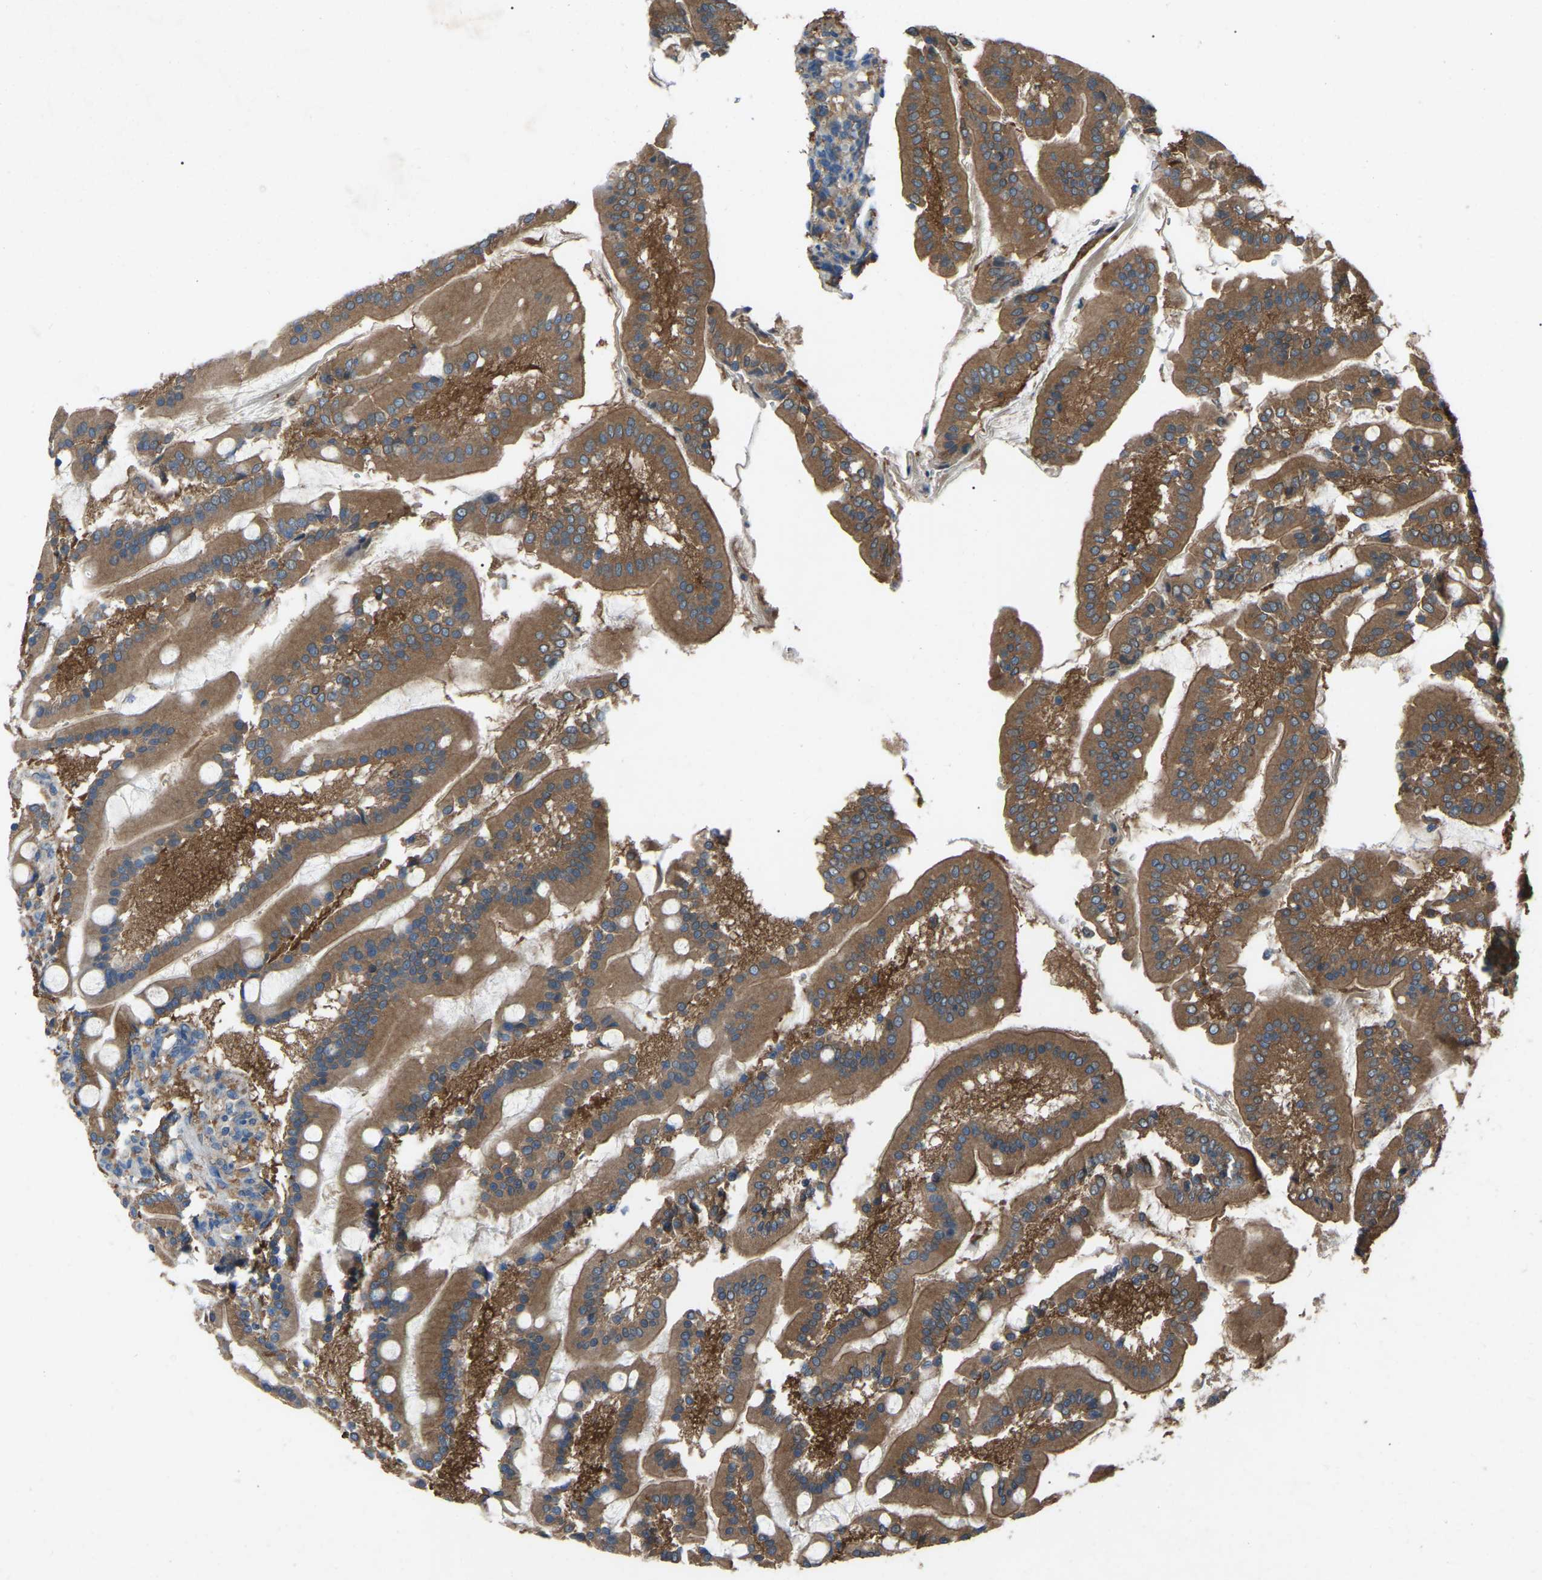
{"staining": {"intensity": "strong", "quantity": ">75%", "location": "cytoplasmic/membranous"}, "tissue": "duodenum", "cell_type": "Glandular cells", "image_type": "normal", "snomed": [{"axis": "morphology", "description": "Normal tissue, NOS"}, {"axis": "topography", "description": "Duodenum"}], "caption": "An immunohistochemistry (IHC) micrograph of benign tissue is shown. Protein staining in brown shows strong cytoplasmic/membranous positivity in duodenum within glandular cells. The staining is performed using DAB (3,3'-diaminobenzidine) brown chromogen to label protein expression. The nuclei are counter-stained blue using hematoxylin.", "gene": "AIMP1", "patient": {"sex": "male", "age": 50}}